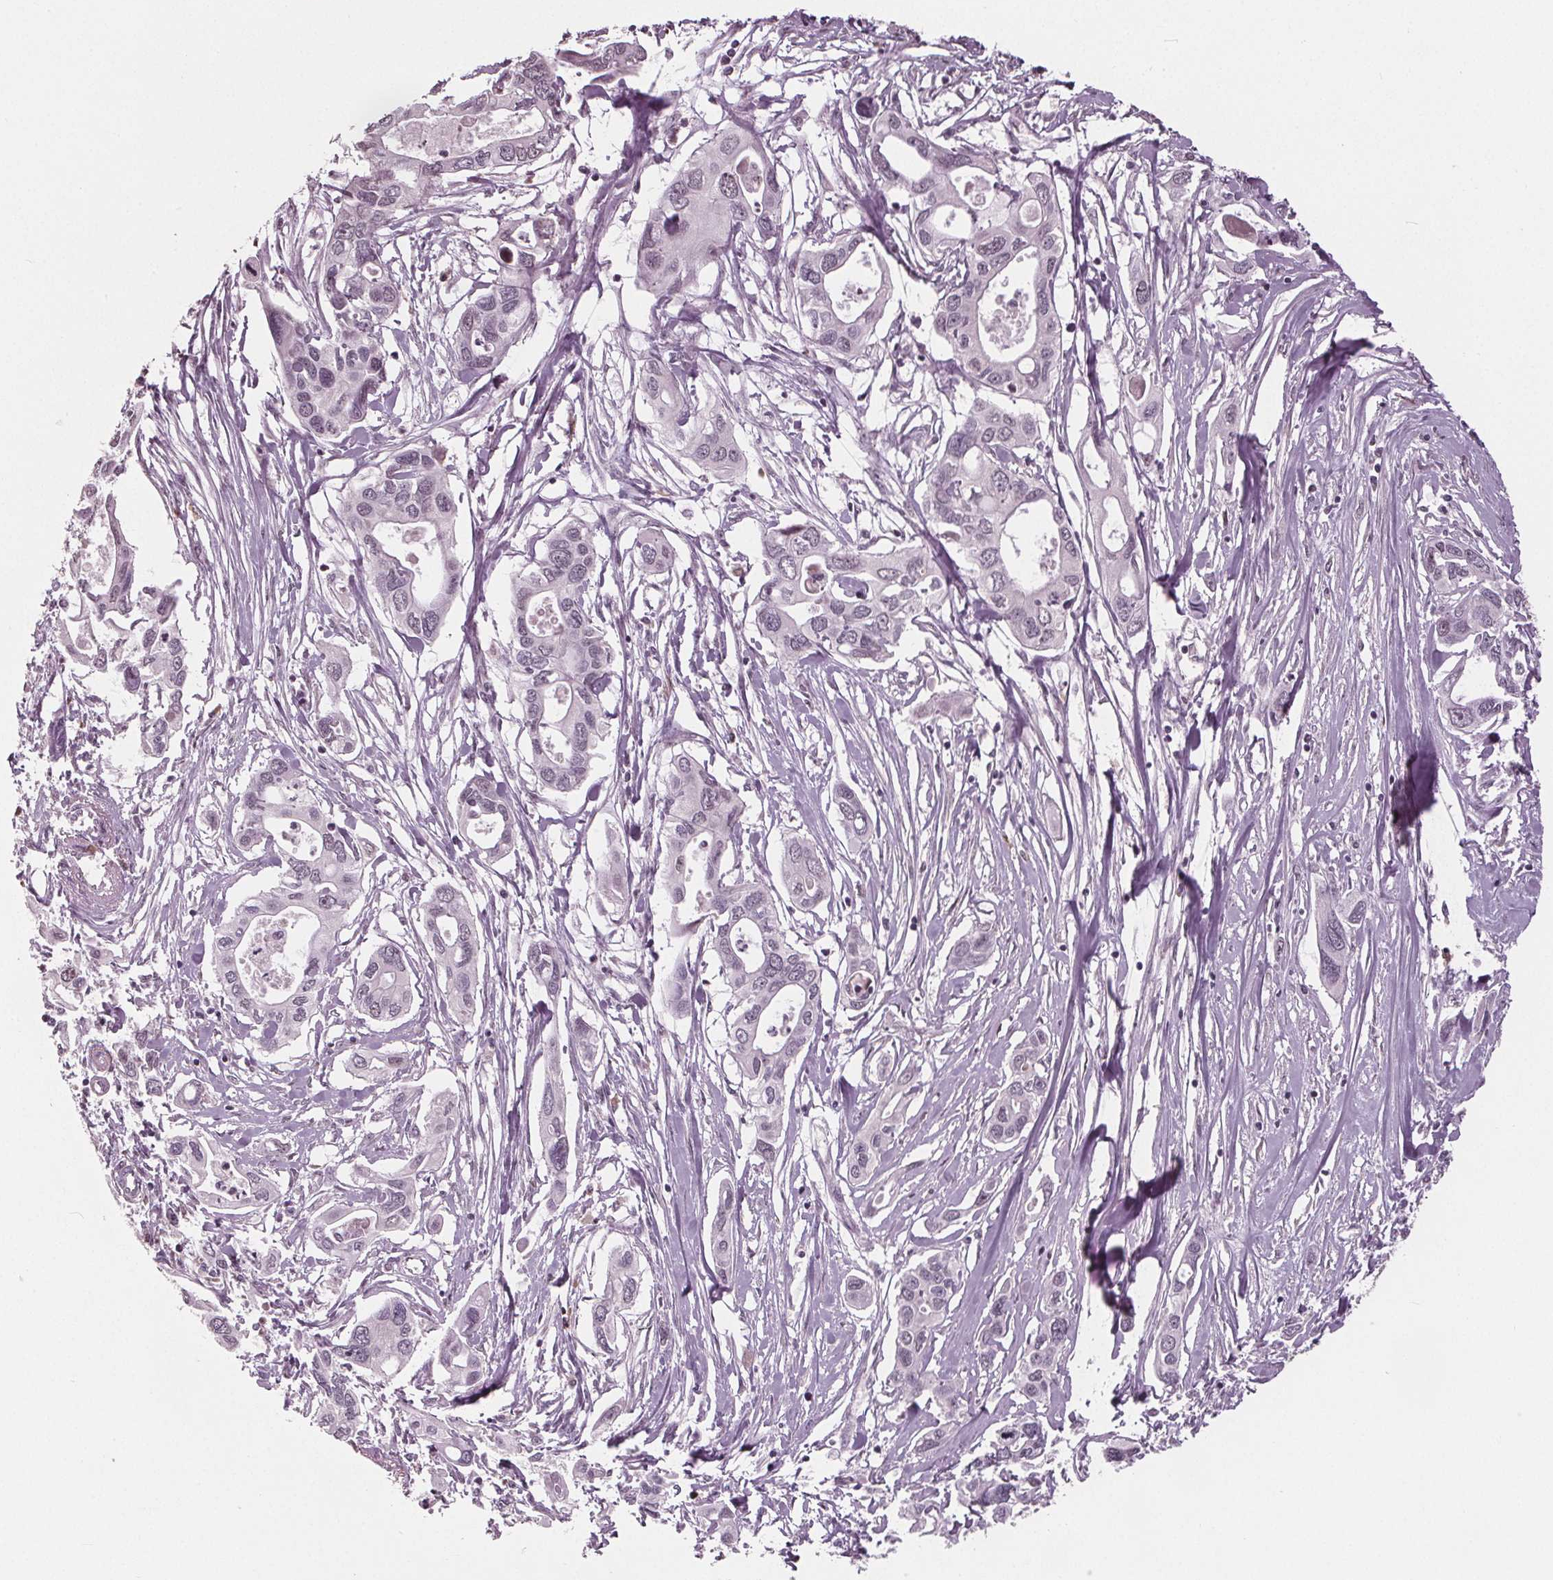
{"staining": {"intensity": "negative", "quantity": "none", "location": "none"}, "tissue": "pancreatic cancer", "cell_type": "Tumor cells", "image_type": "cancer", "snomed": [{"axis": "morphology", "description": "Adenocarcinoma, NOS"}, {"axis": "topography", "description": "Pancreas"}], "caption": "Protein analysis of pancreatic cancer (adenocarcinoma) demonstrates no significant expression in tumor cells. (Brightfield microscopy of DAB immunohistochemistry (IHC) at high magnification).", "gene": "CXCL16", "patient": {"sex": "male", "age": 60}}